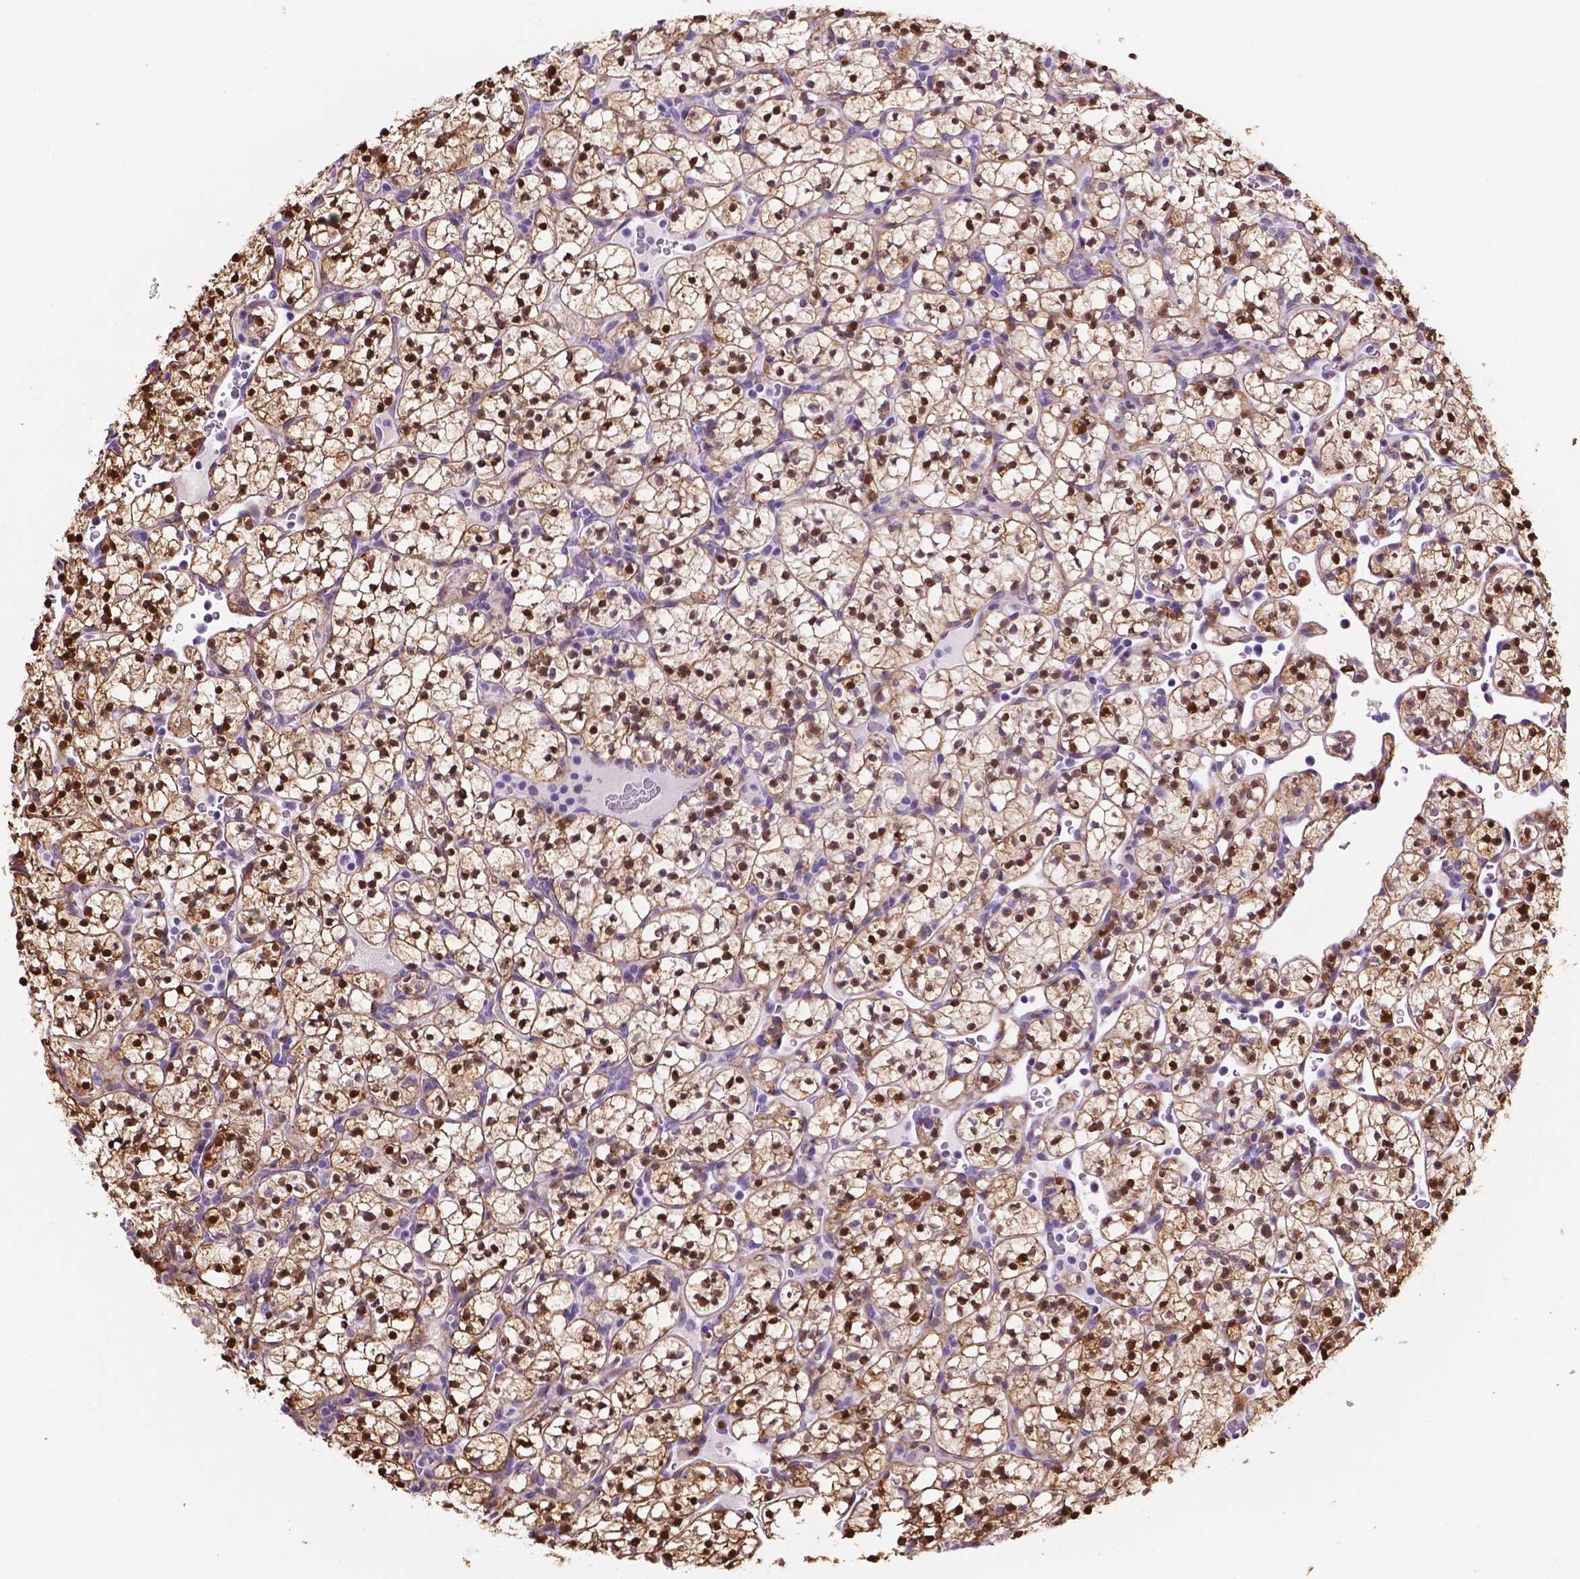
{"staining": {"intensity": "strong", "quantity": ">75%", "location": "nuclear"}, "tissue": "renal cancer", "cell_type": "Tumor cells", "image_type": "cancer", "snomed": [{"axis": "morphology", "description": "Adenocarcinoma, NOS"}, {"axis": "topography", "description": "Kidney"}], "caption": "Renal adenocarcinoma stained with a brown dye exhibits strong nuclear positive positivity in about >75% of tumor cells.", "gene": "TM4SF20", "patient": {"sex": "female", "age": 89}}